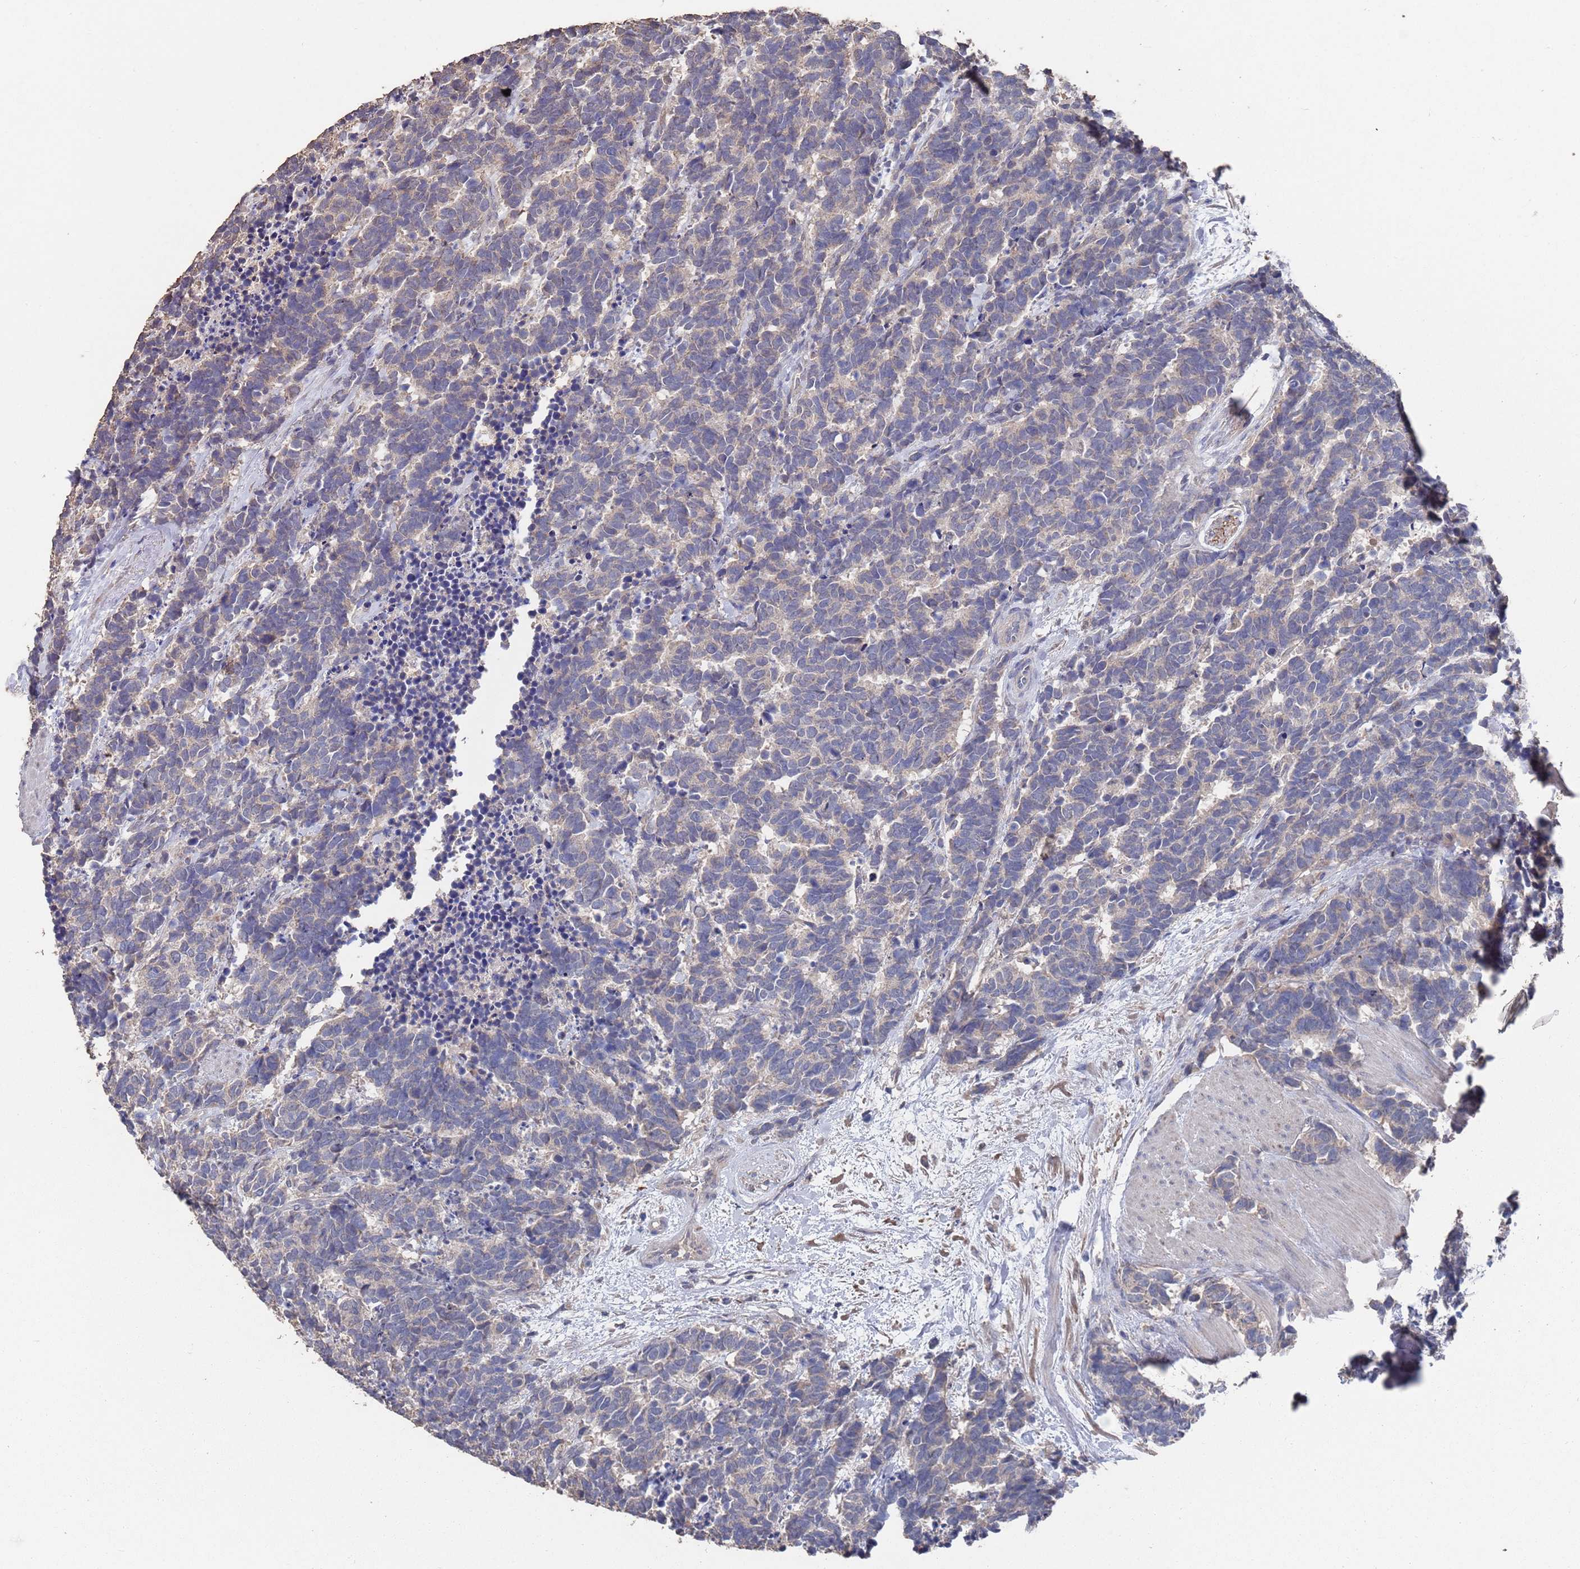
{"staining": {"intensity": "negative", "quantity": "none", "location": "none"}, "tissue": "carcinoid", "cell_type": "Tumor cells", "image_type": "cancer", "snomed": [{"axis": "morphology", "description": "Carcinoma, NOS"}, {"axis": "morphology", "description": "Carcinoid, malignant, NOS"}, {"axis": "topography", "description": "Prostate"}], "caption": "Carcinoid (malignant) stained for a protein using immunohistochemistry (IHC) displays no positivity tumor cells.", "gene": "BTBD18", "patient": {"sex": "male", "age": 57}}